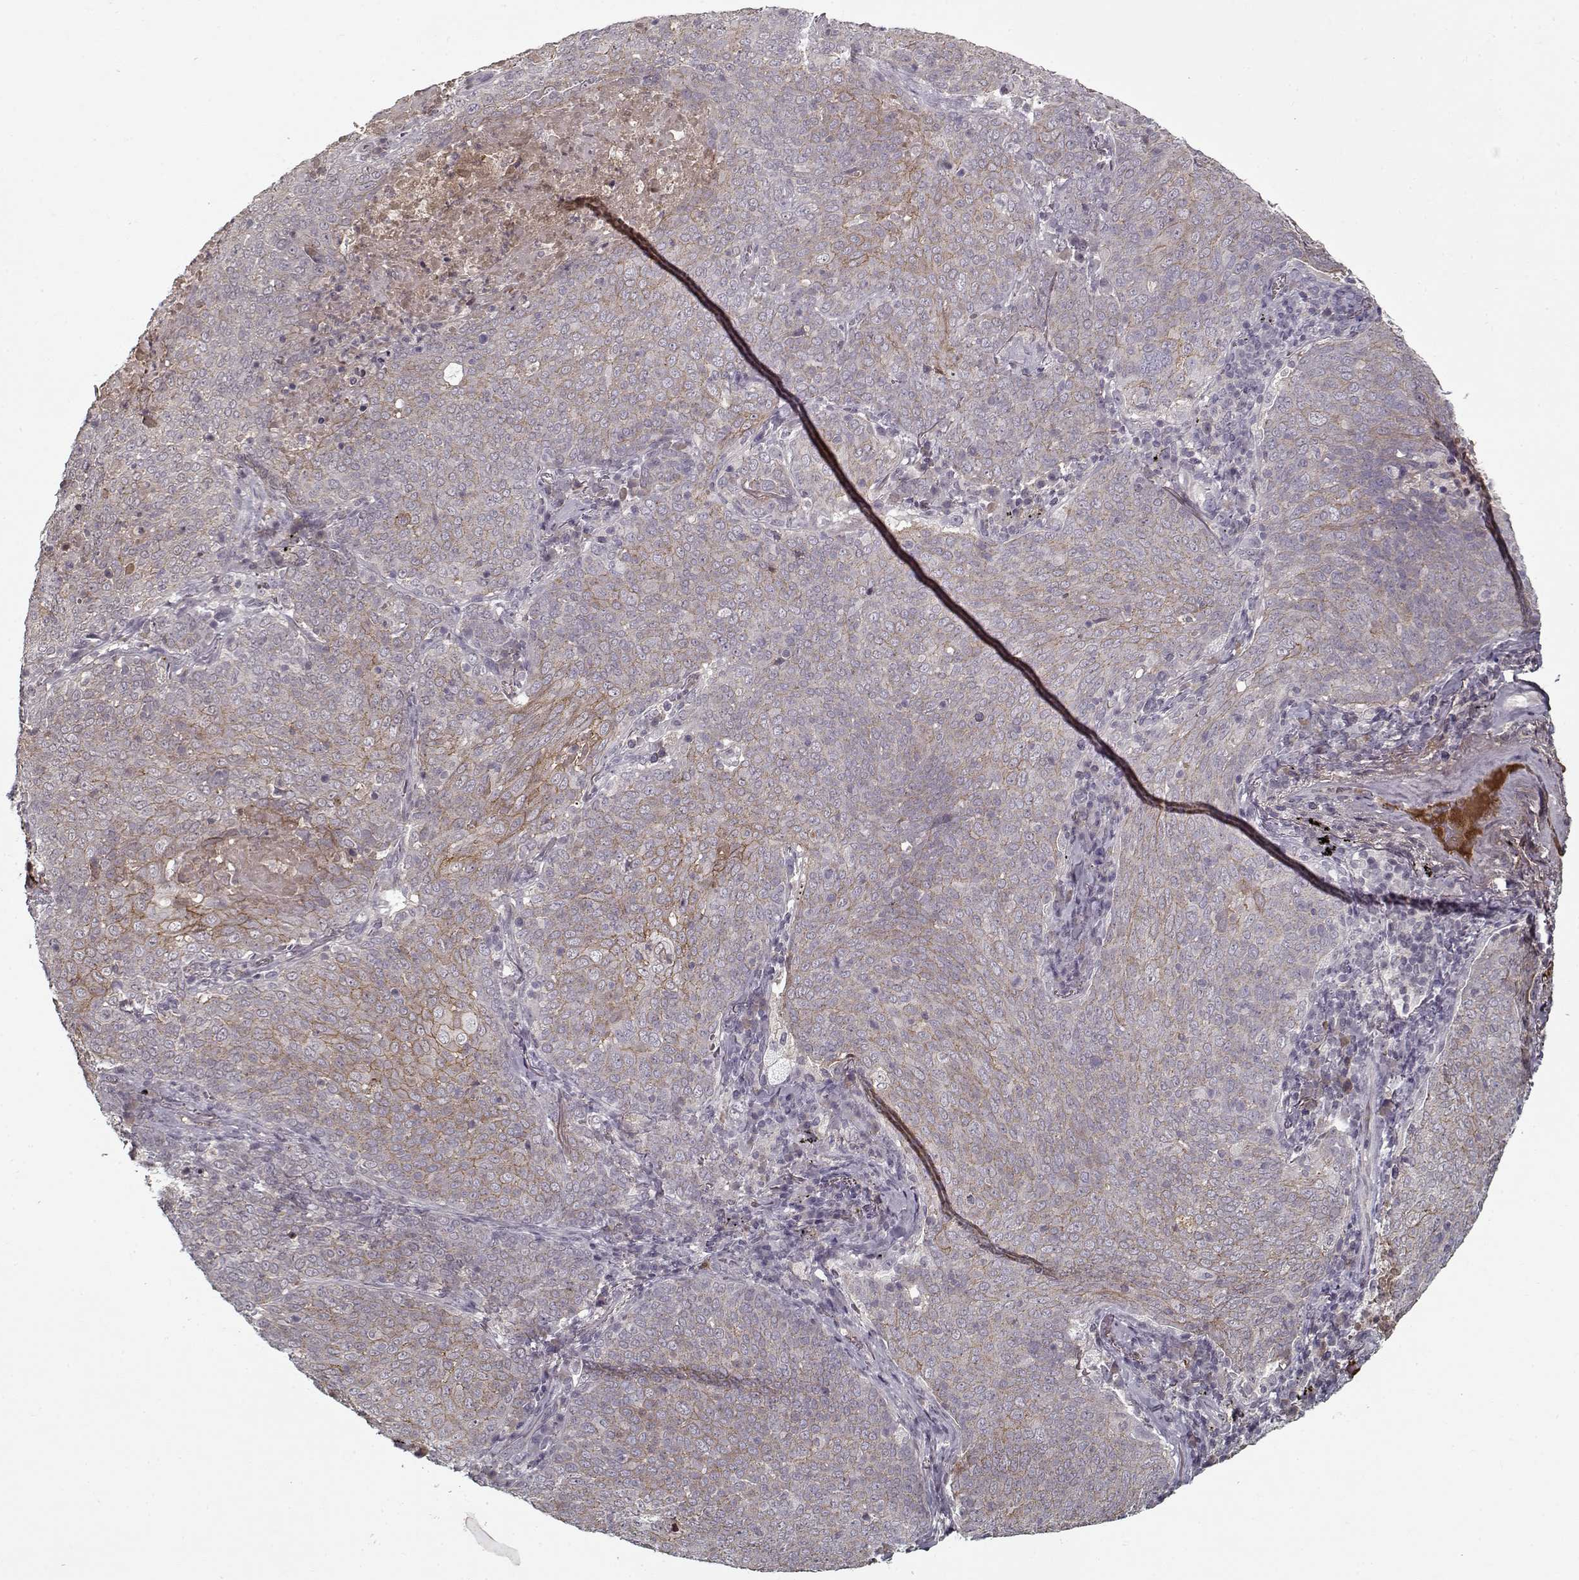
{"staining": {"intensity": "weak", "quantity": "<25%", "location": "cytoplasmic/membranous"}, "tissue": "lung cancer", "cell_type": "Tumor cells", "image_type": "cancer", "snomed": [{"axis": "morphology", "description": "Squamous cell carcinoma, NOS"}, {"axis": "topography", "description": "Lung"}], "caption": "The immunohistochemistry (IHC) histopathology image has no significant positivity in tumor cells of lung cancer (squamous cell carcinoma) tissue. (DAB (3,3'-diaminobenzidine) immunohistochemistry visualized using brightfield microscopy, high magnification).", "gene": "AFM", "patient": {"sex": "male", "age": 82}}